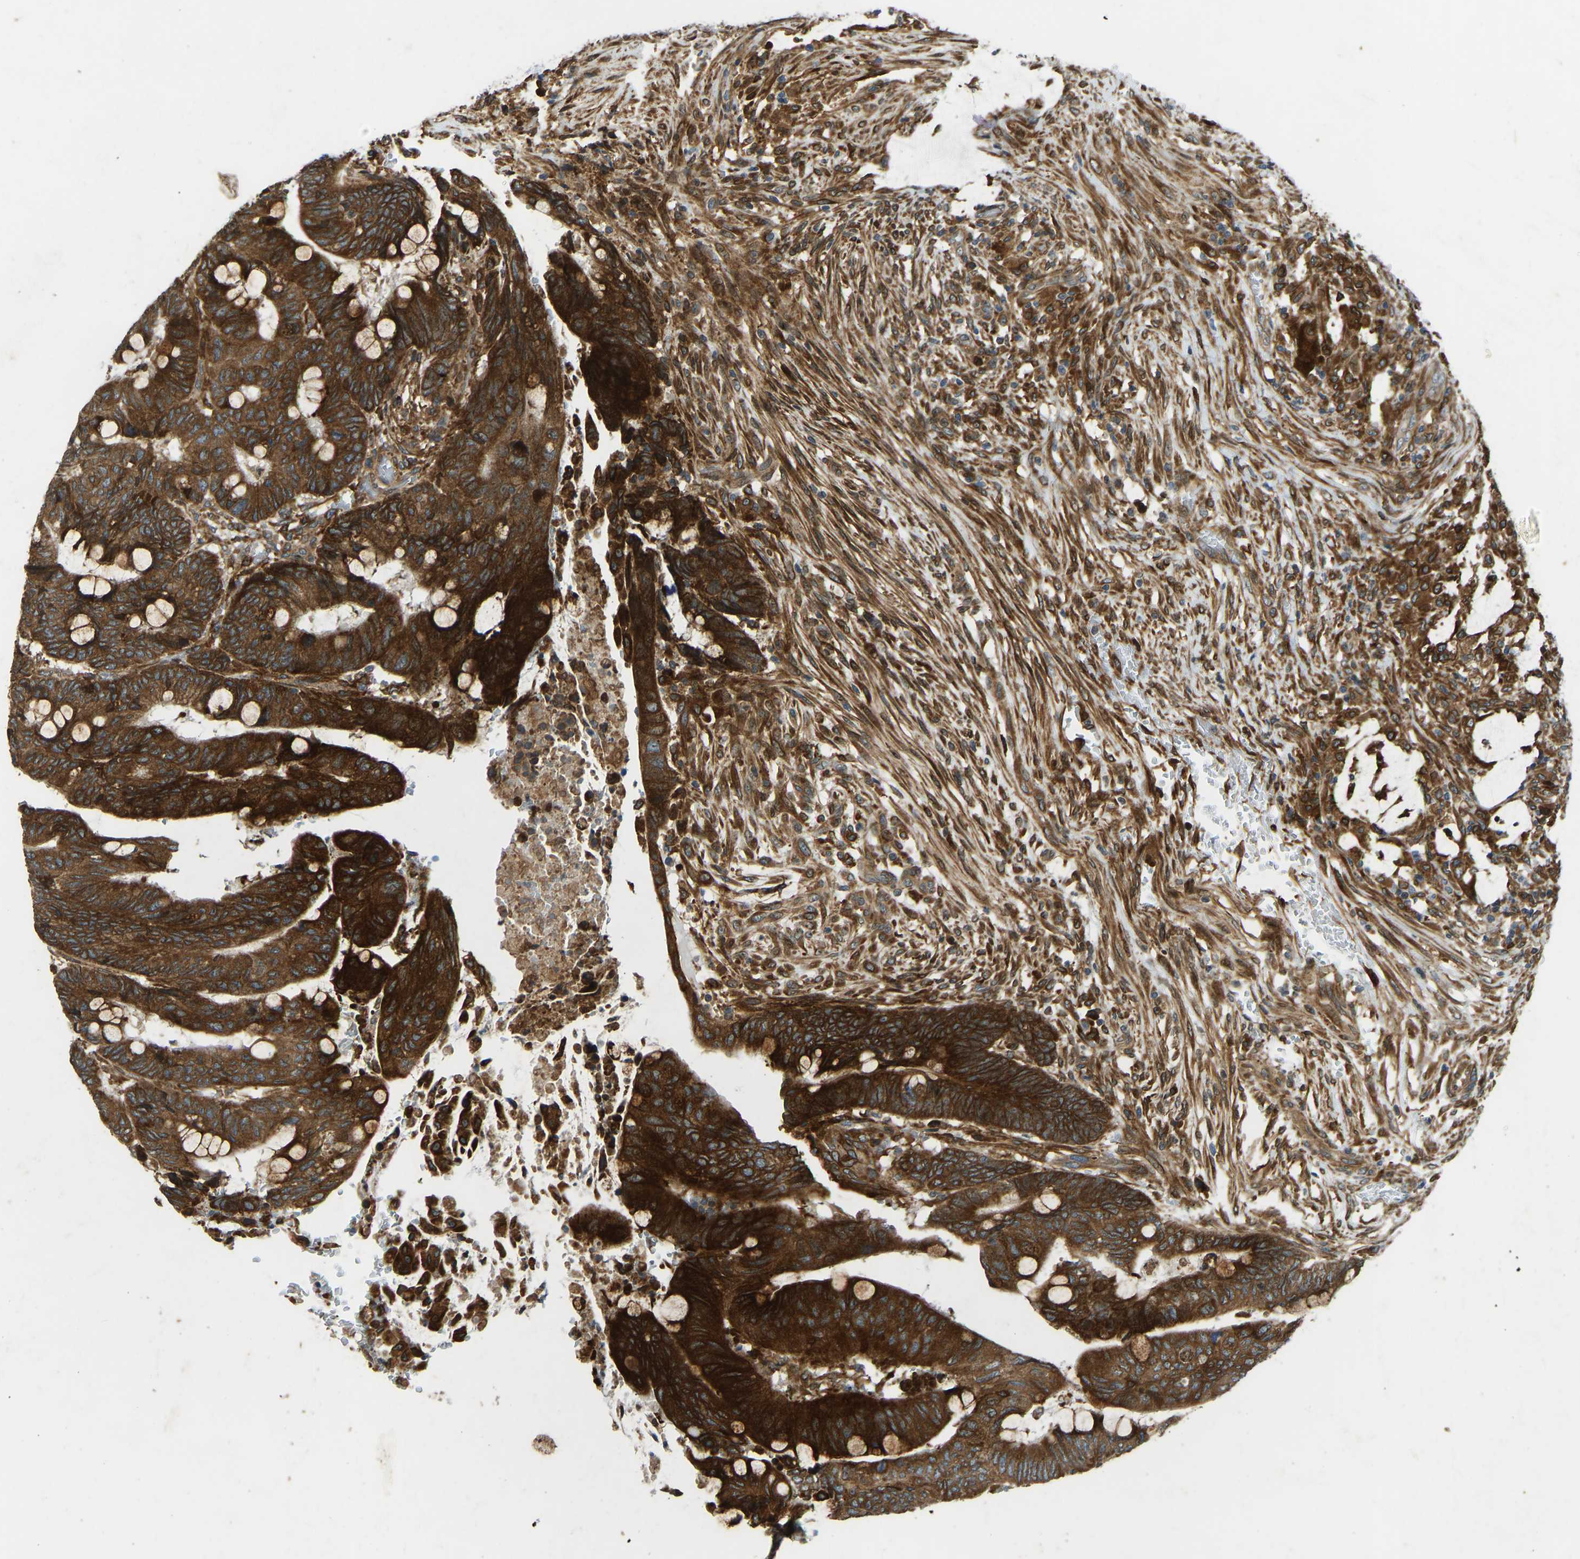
{"staining": {"intensity": "strong", "quantity": ">75%", "location": "cytoplasmic/membranous"}, "tissue": "colorectal cancer", "cell_type": "Tumor cells", "image_type": "cancer", "snomed": [{"axis": "morphology", "description": "Normal tissue, NOS"}, {"axis": "morphology", "description": "Adenocarcinoma, NOS"}, {"axis": "topography", "description": "Rectum"}, {"axis": "topography", "description": "Peripheral nerve tissue"}], "caption": "Immunohistochemistry photomicrograph of colorectal cancer (adenocarcinoma) stained for a protein (brown), which displays high levels of strong cytoplasmic/membranous staining in about >75% of tumor cells.", "gene": "OS9", "patient": {"sex": "male", "age": 92}}